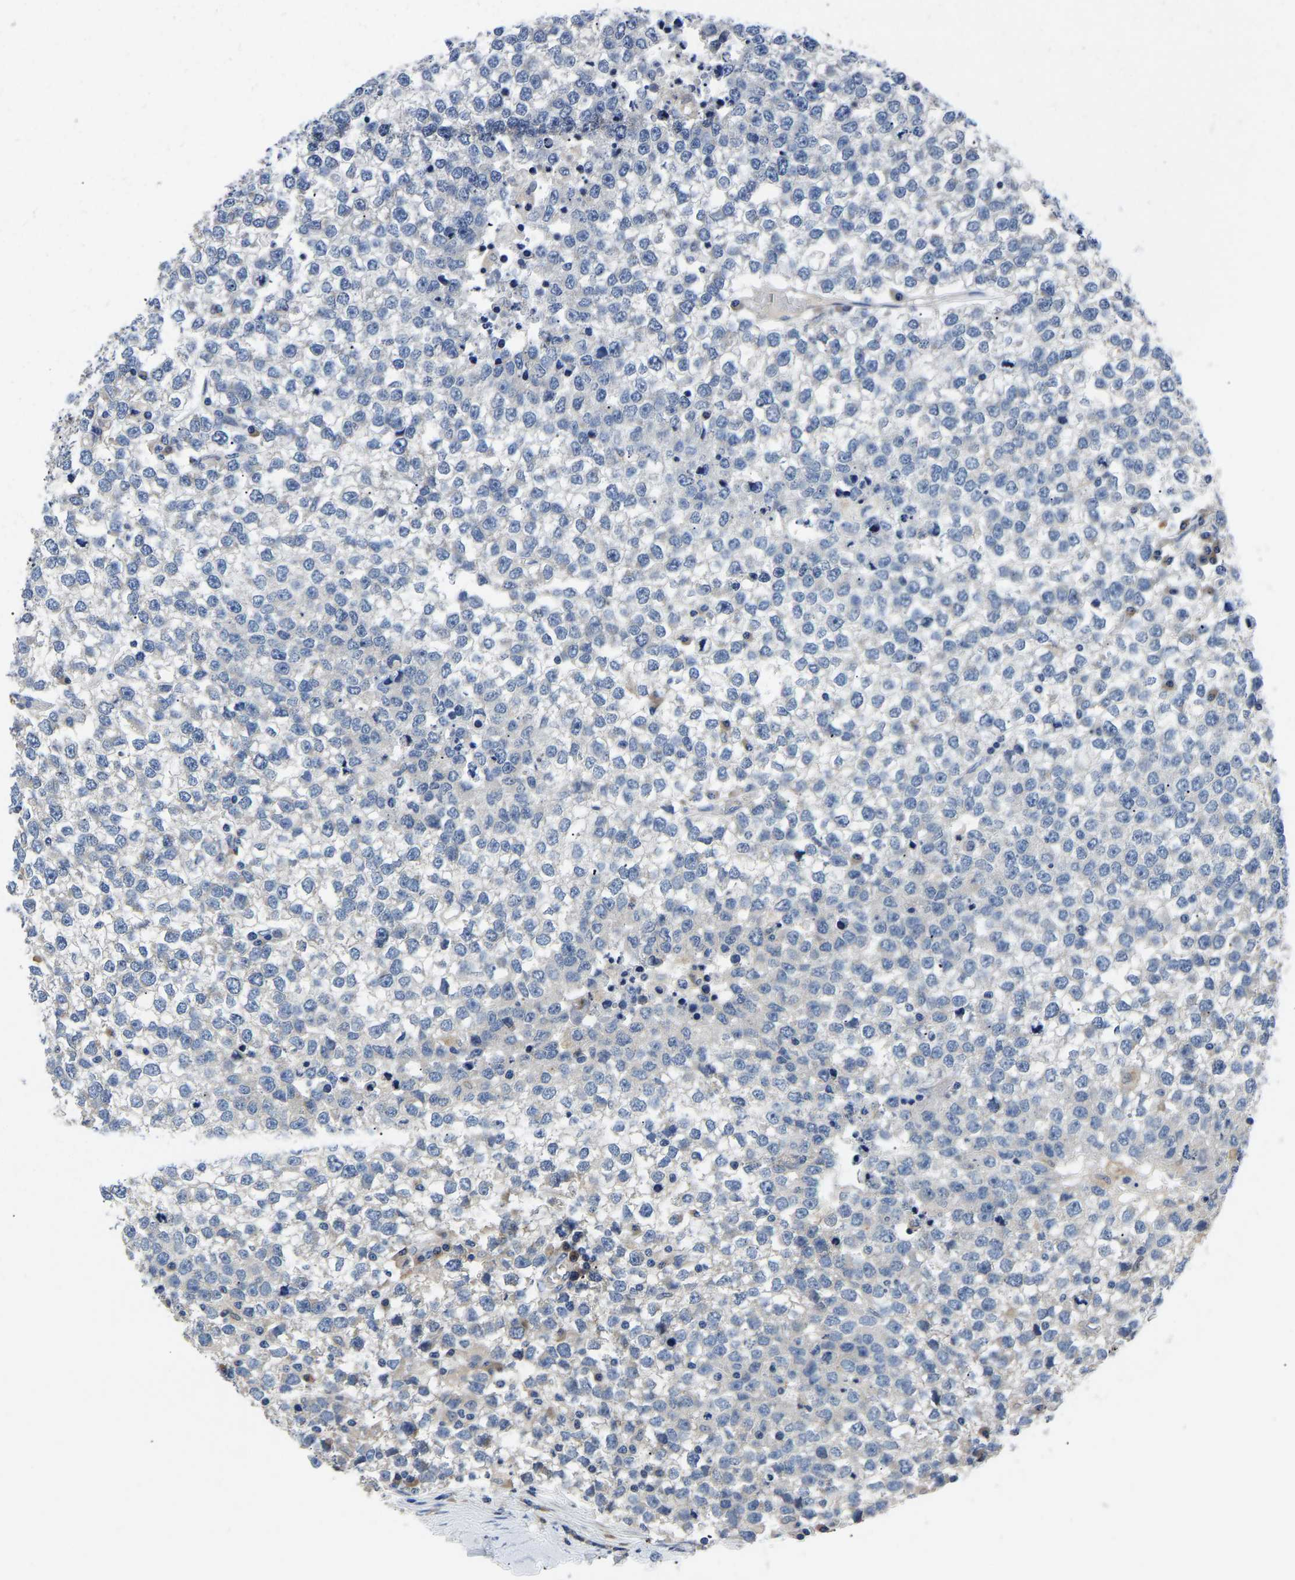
{"staining": {"intensity": "negative", "quantity": "none", "location": "none"}, "tissue": "testis cancer", "cell_type": "Tumor cells", "image_type": "cancer", "snomed": [{"axis": "morphology", "description": "Seminoma, NOS"}, {"axis": "topography", "description": "Testis"}], "caption": "This photomicrograph is of seminoma (testis) stained with IHC to label a protein in brown with the nuclei are counter-stained blue. There is no expression in tumor cells.", "gene": "TOR1B", "patient": {"sex": "male", "age": 65}}